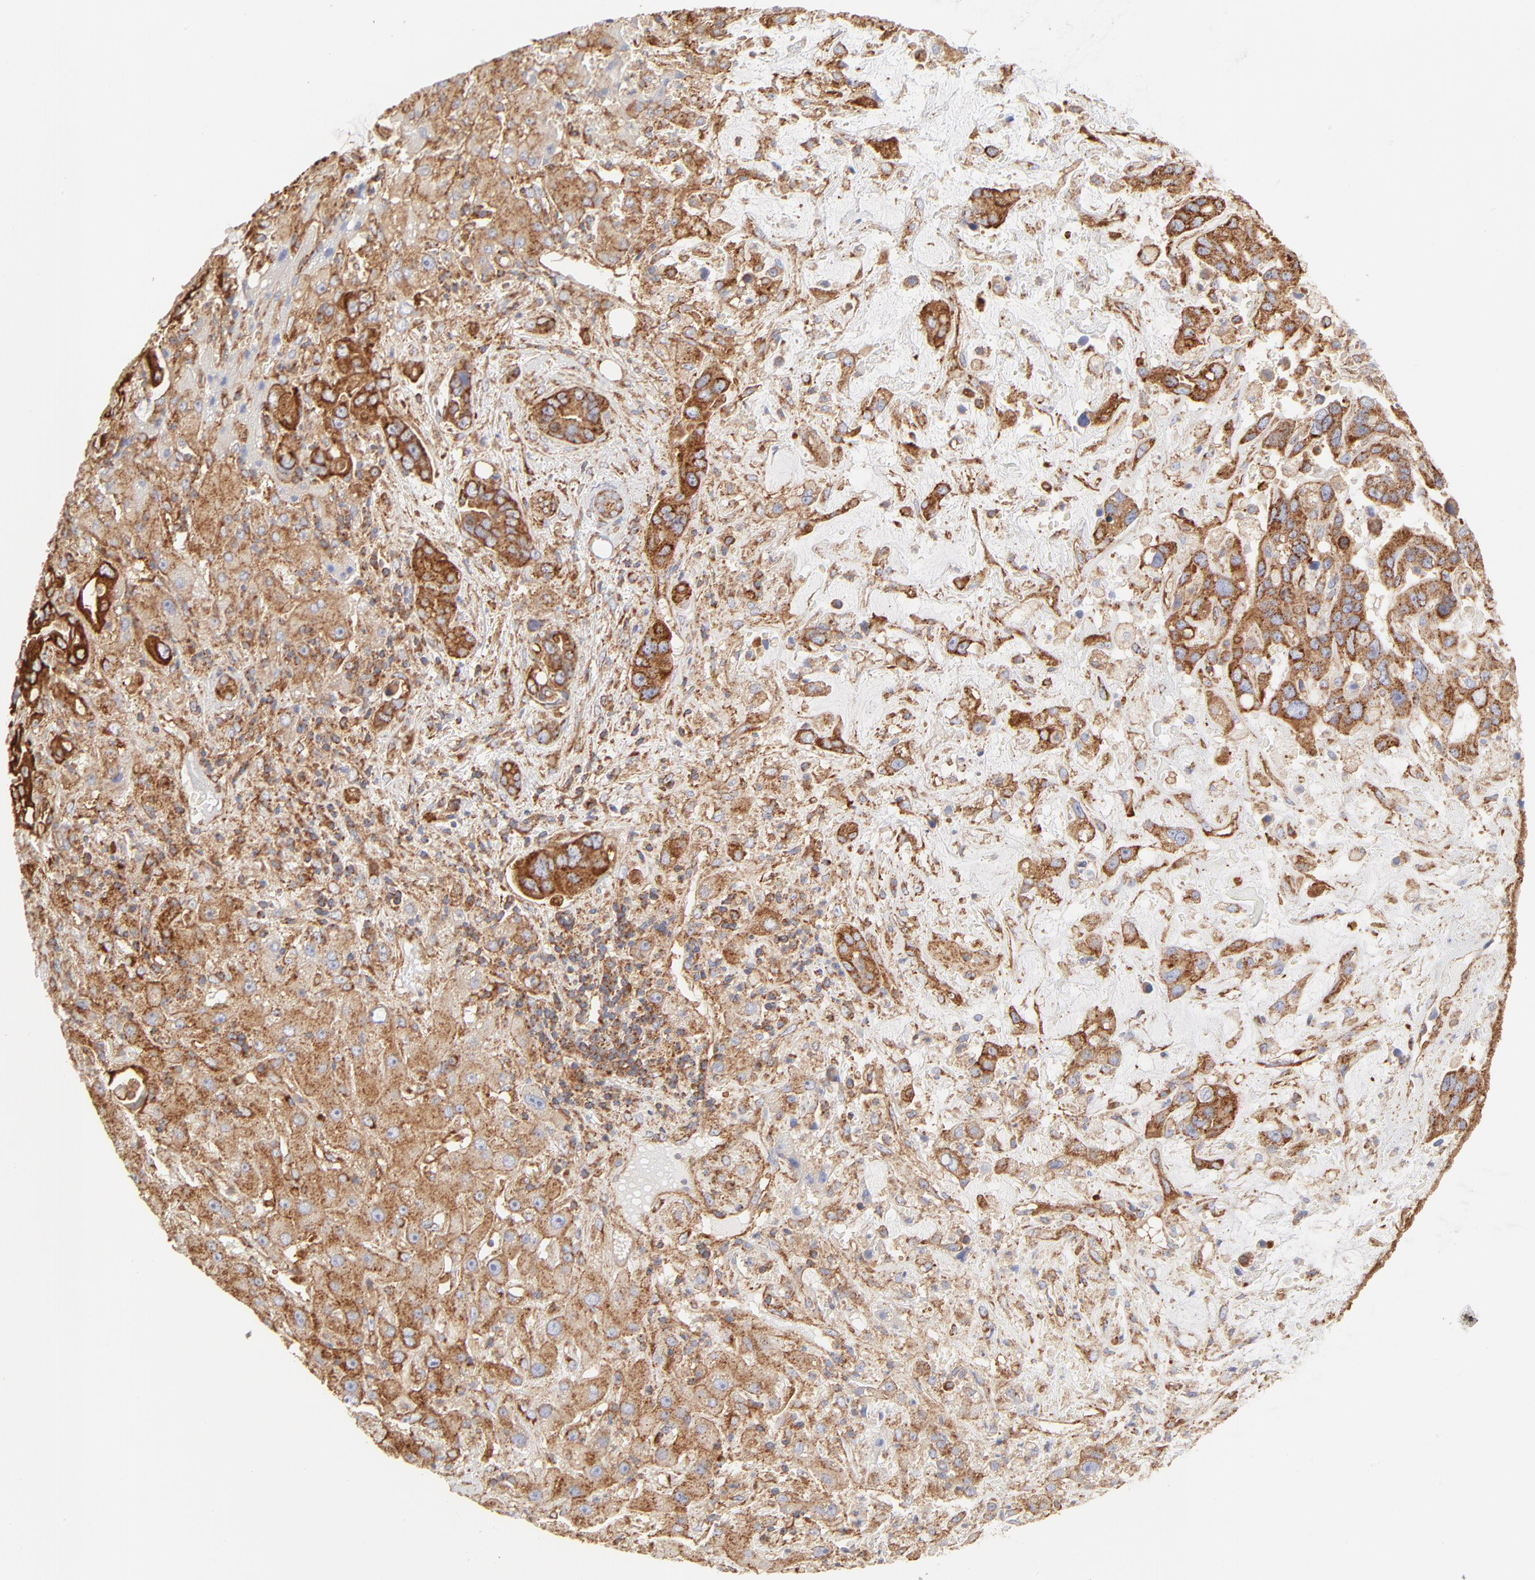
{"staining": {"intensity": "strong", "quantity": ">75%", "location": "cytoplasmic/membranous"}, "tissue": "liver cancer", "cell_type": "Tumor cells", "image_type": "cancer", "snomed": [{"axis": "morphology", "description": "Cholangiocarcinoma"}, {"axis": "topography", "description": "Liver"}], "caption": "Approximately >75% of tumor cells in liver cancer (cholangiocarcinoma) demonstrate strong cytoplasmic/membranous protein expression as visualized by brown immunohistochemical staining.", "gene": "CLTB", "patient": {"sex": "female", "age": 65}}